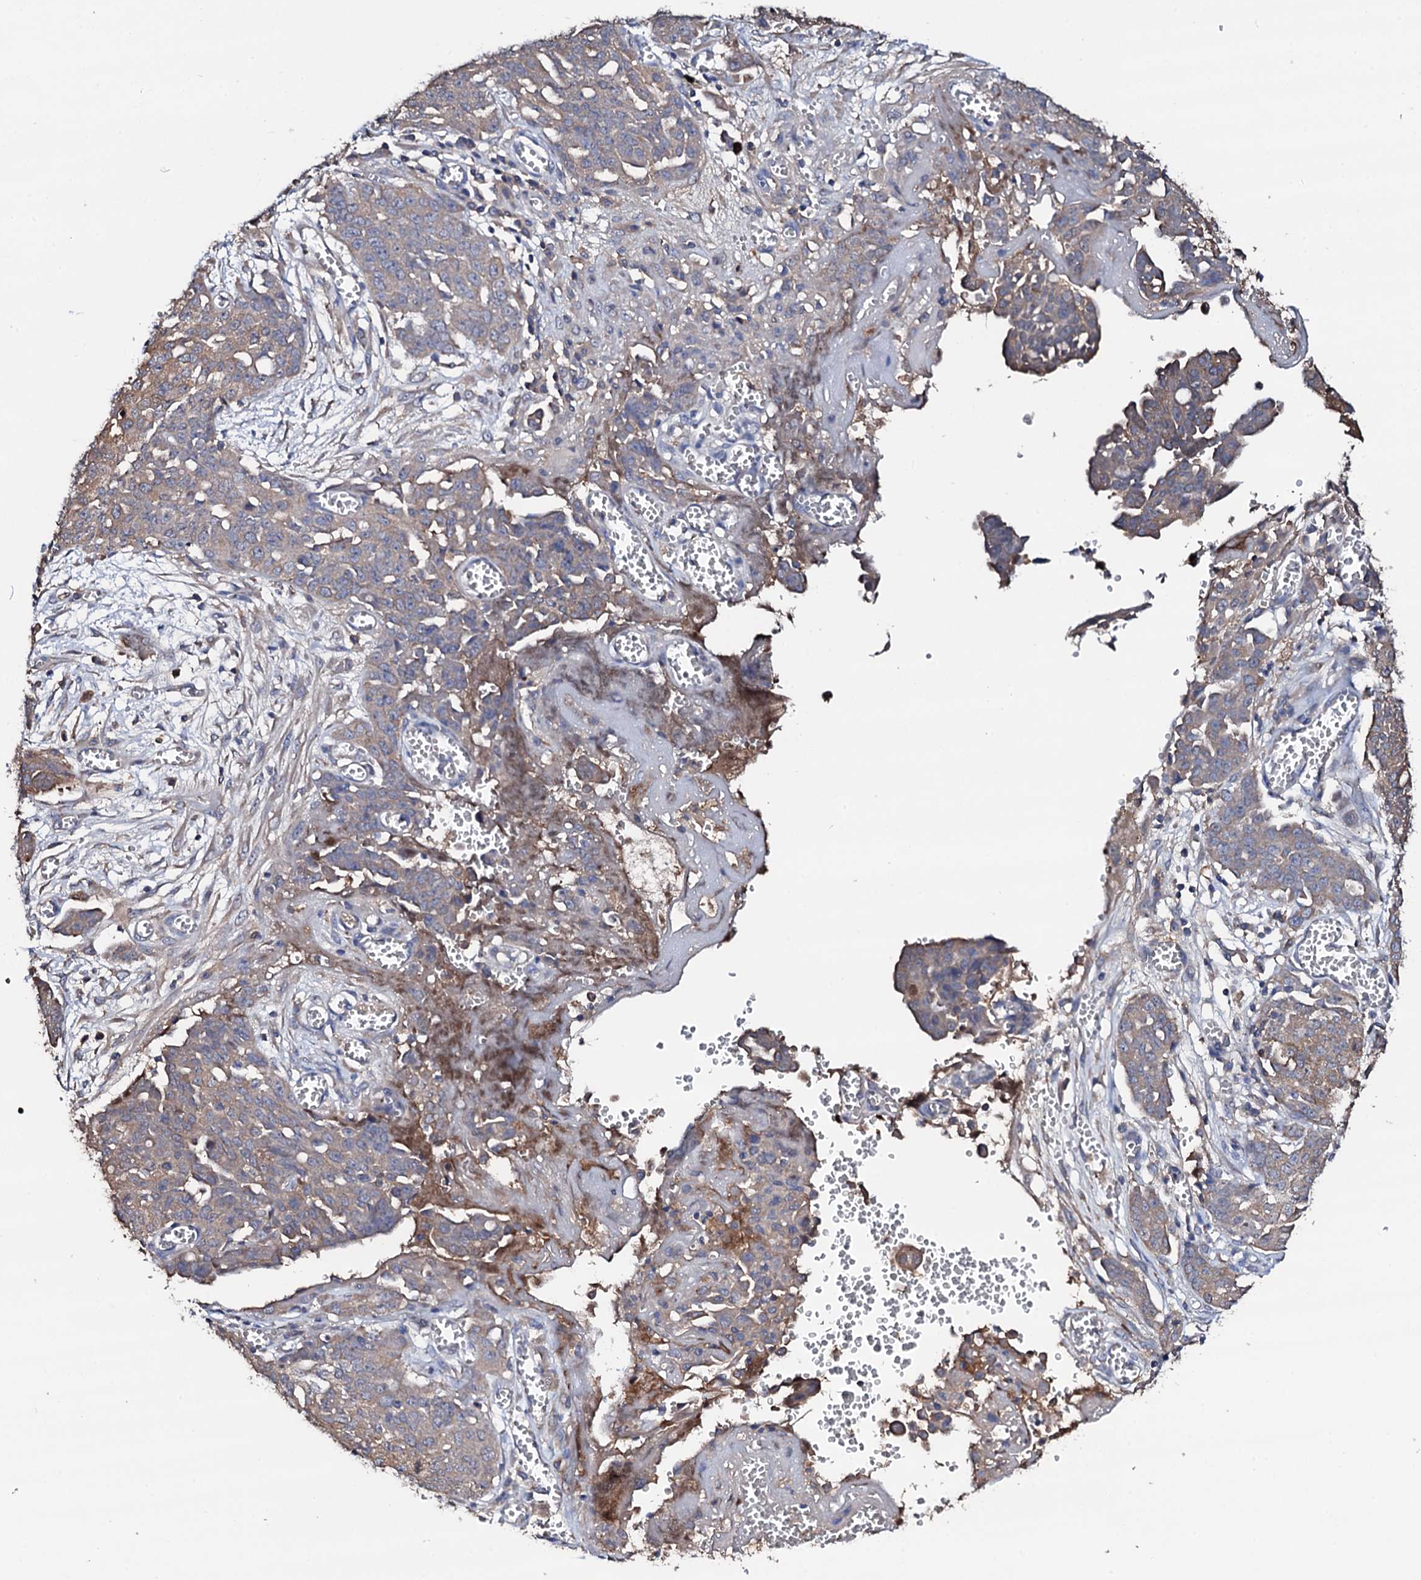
{"staining": {"intensity": "weak", "quantity": "25%-75%", "location": "cytoplasmic/membranous"}, "tissue": "ovarian cancer", "cell_type": "Tumor cells", "image_type": "cancer", "snomed": [{"axis": "morphology", "description": "Cystadenocarcinoma, serous, NOS"}, {"axis": "topography", "description": "Soft tissue"}, {"axis": "topography", "description": "Ovary"}], "caption": "Immunohistochemistry (IHC) (DAB) staining of ovarian cancer (serous cystadenocarcinoma) reveals weak cytoplasmic/membranous protein staining in approximately 25%-75% of tumor cells.", "gene": "TCAF2", "patient": {"sex": "female", "age": 57}}